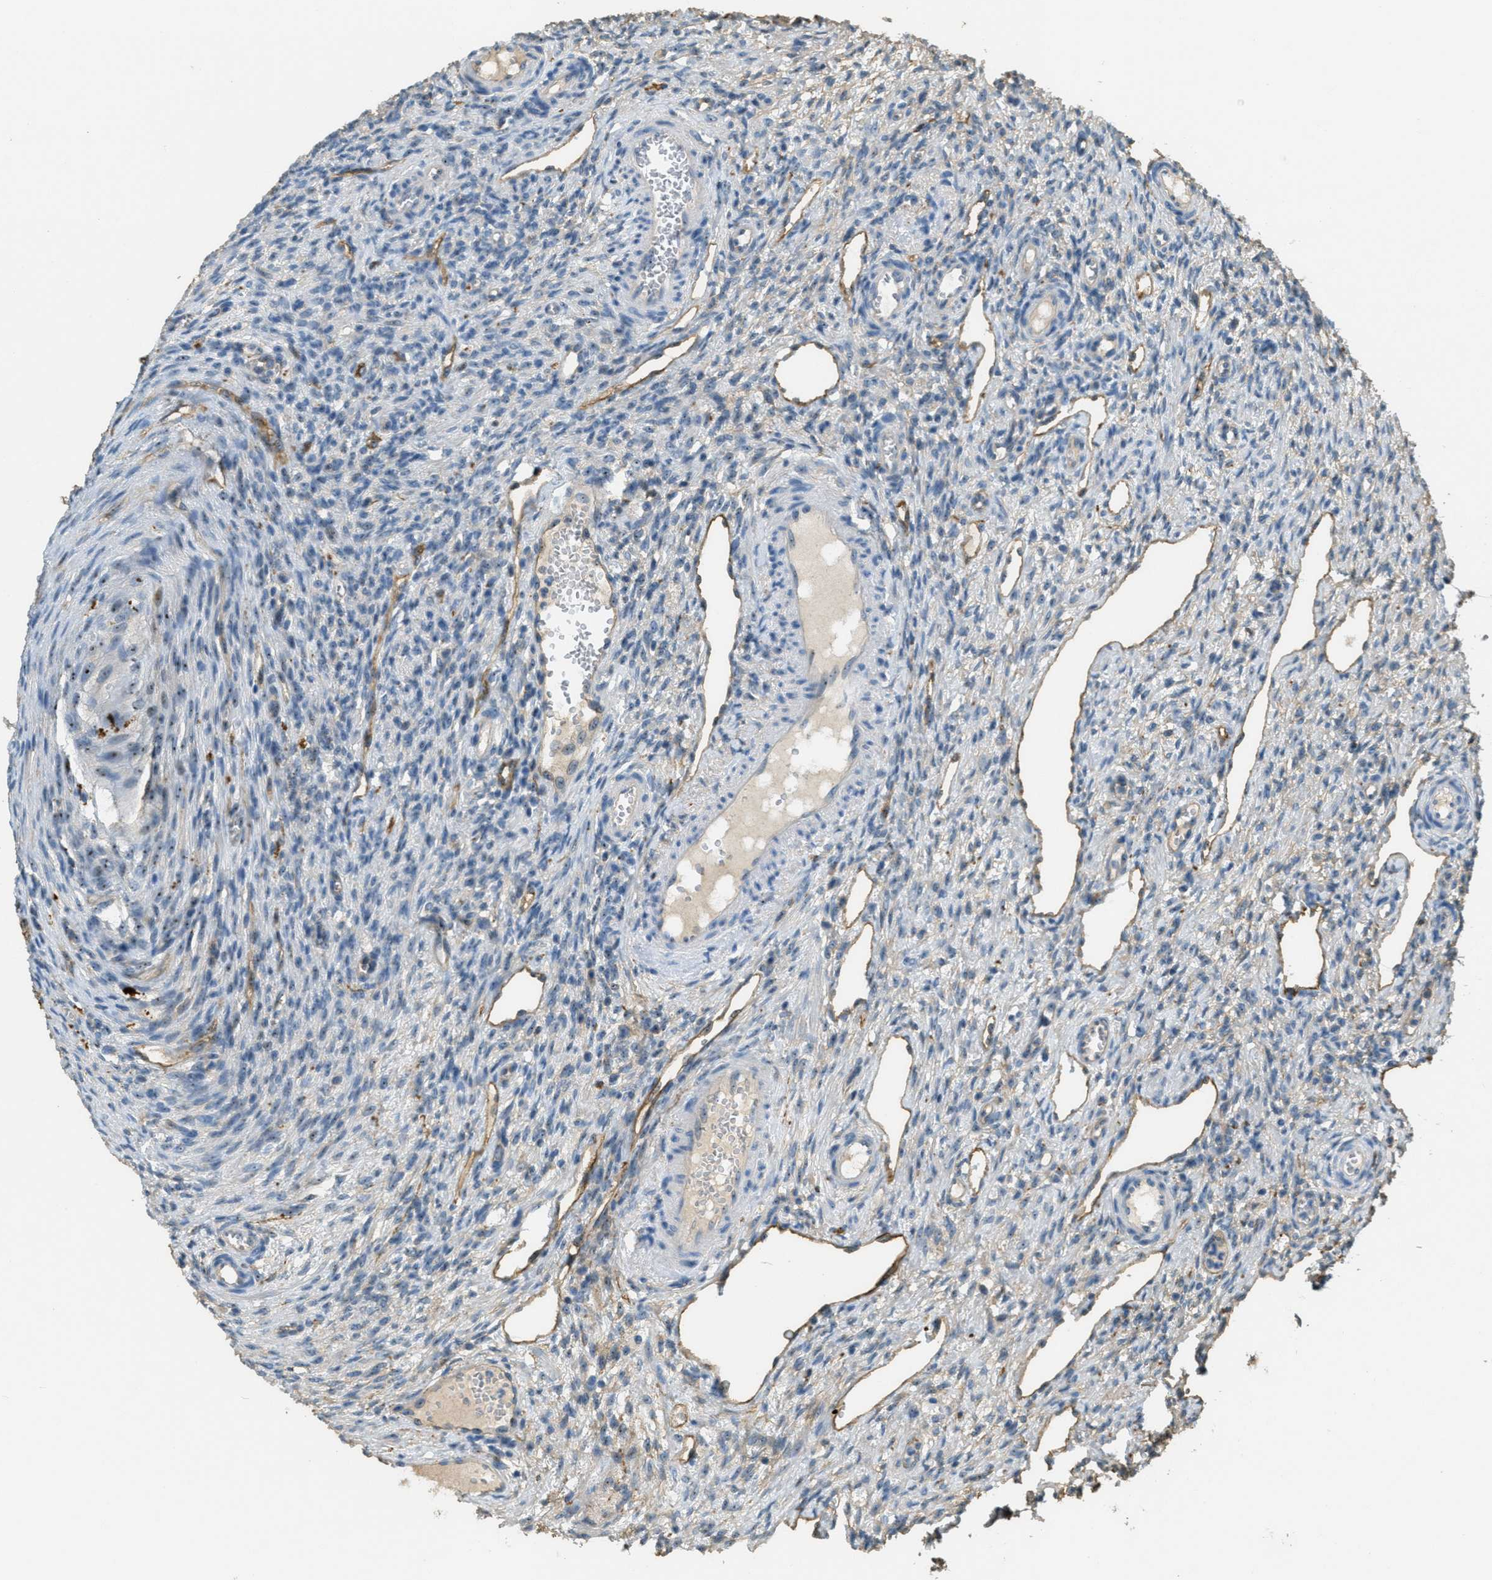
{"staining": {"intensity": "weak", "quantity": "<25%", "location": "cytoplasmic/membranous"}, "tissue": "ovary", "cell_type": "Ovarian stroma cells", "image_type": "normal", "snomed": [{"axis": "morphology", "description": "Normal tissue, NOS"}, {"axis": "topography", "description": "Ovary"}], "caption": "Ovary stained for a protein using immunohistochemistry reveals no positivity ovarian stroma cells.", "gene": "OSMR", "patient": {"sex": "female", "age": 33}}